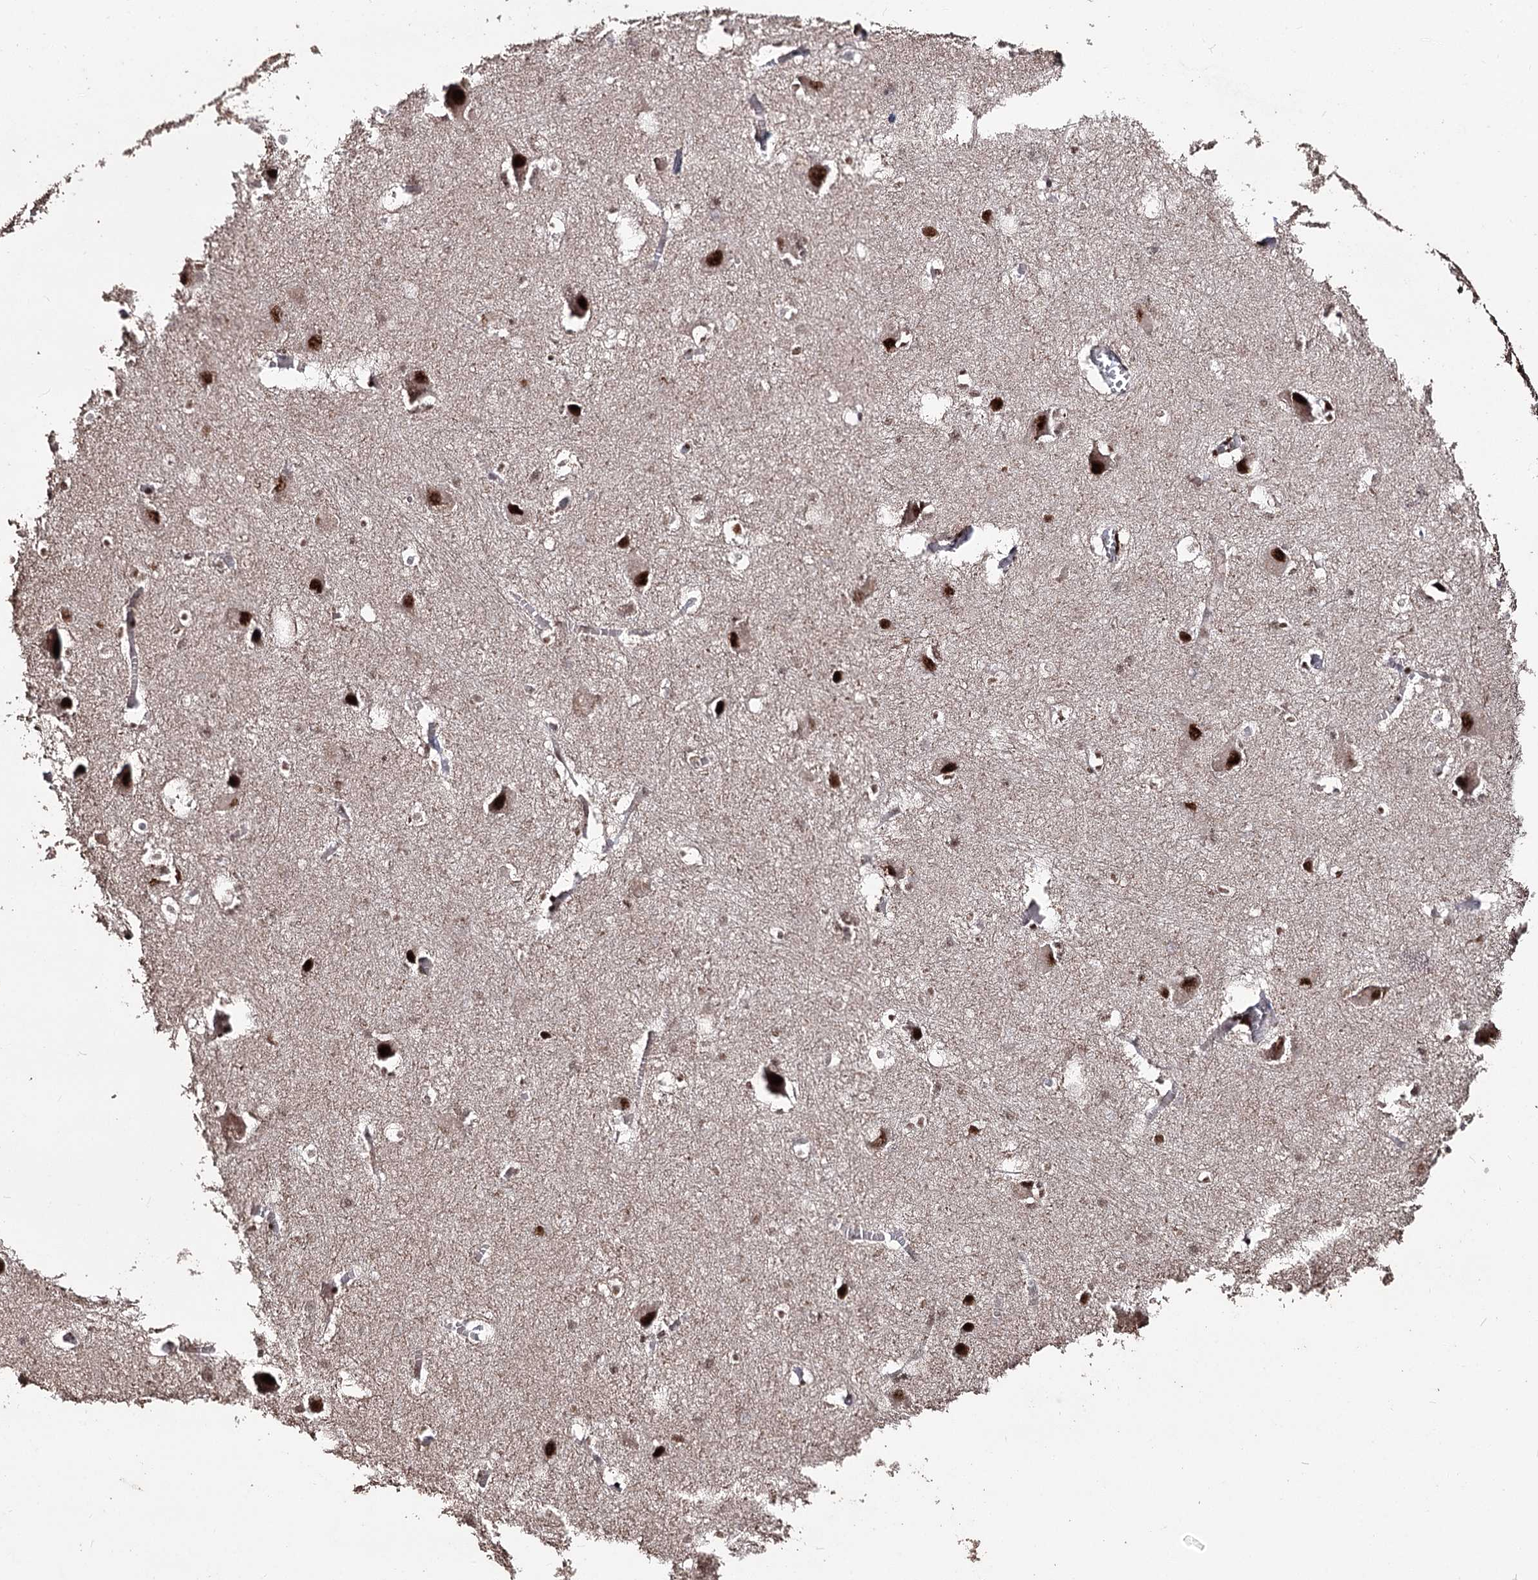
{"staining": {"intensity": "moderate", "quantity": "<25%", "location": "nuclear"}, "tissue": "caudate", "cell_type": "Glial cells", "image_type": "normal", "snomed": [{"axis": "morphology", "description": "Normal tissue, NOS"}, {"axis": "topography", "description": "Lateral ventricle wall"}], "caption": "This is an image of immunohistochemistry staining of unremarkable caudate, which shows moderate expression in the nuclear of glial cells.", "gene": "U2SURP", "patient": {"sex": "male", "age": 37}}